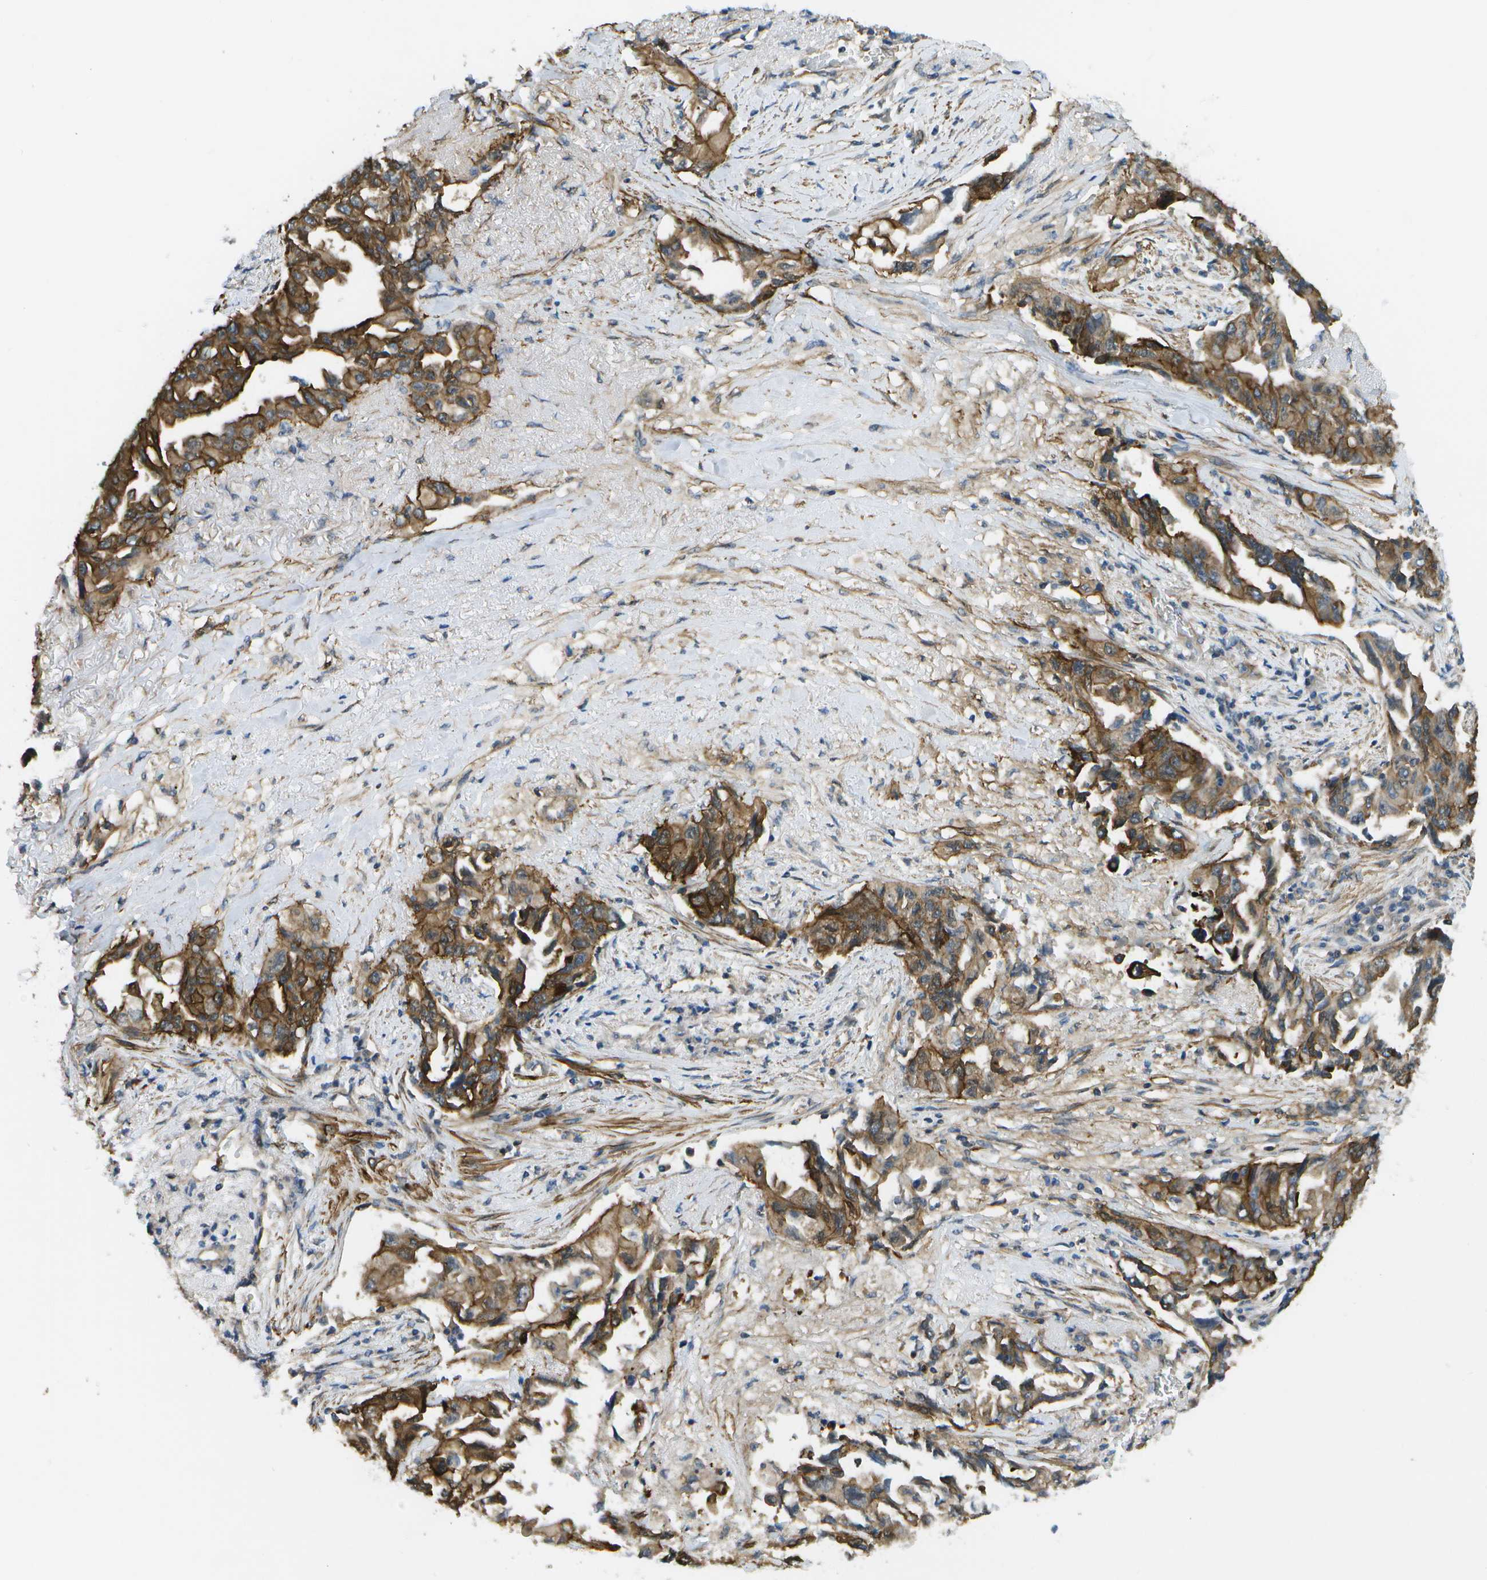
{"staining": {"intensity": "strong", "quantity": ">75%", "location": "cytoplasmic/membranous"}, "tissue": "lung cancer", "cell_type": "Tumor cells", "image_type": "cancer", "snomed": [{"axis": "morphology", "description": "Adenocarcinoma, NOS"}, {"axis": "topography", "description": "Lung"}], "caption": "High-magnification brightfield microscopy of adenocarcinoma (lung) stained with DAB (3,3'-diaminobenzidine) (brown) and counterstained with hematoxylin (blue). tumor cells exhibit strong cytoplasmic/membranous positivity is seen in about>75% of cells.", "gene": "KIAA0040", "patient": {"sex": "female", "age": 51}}